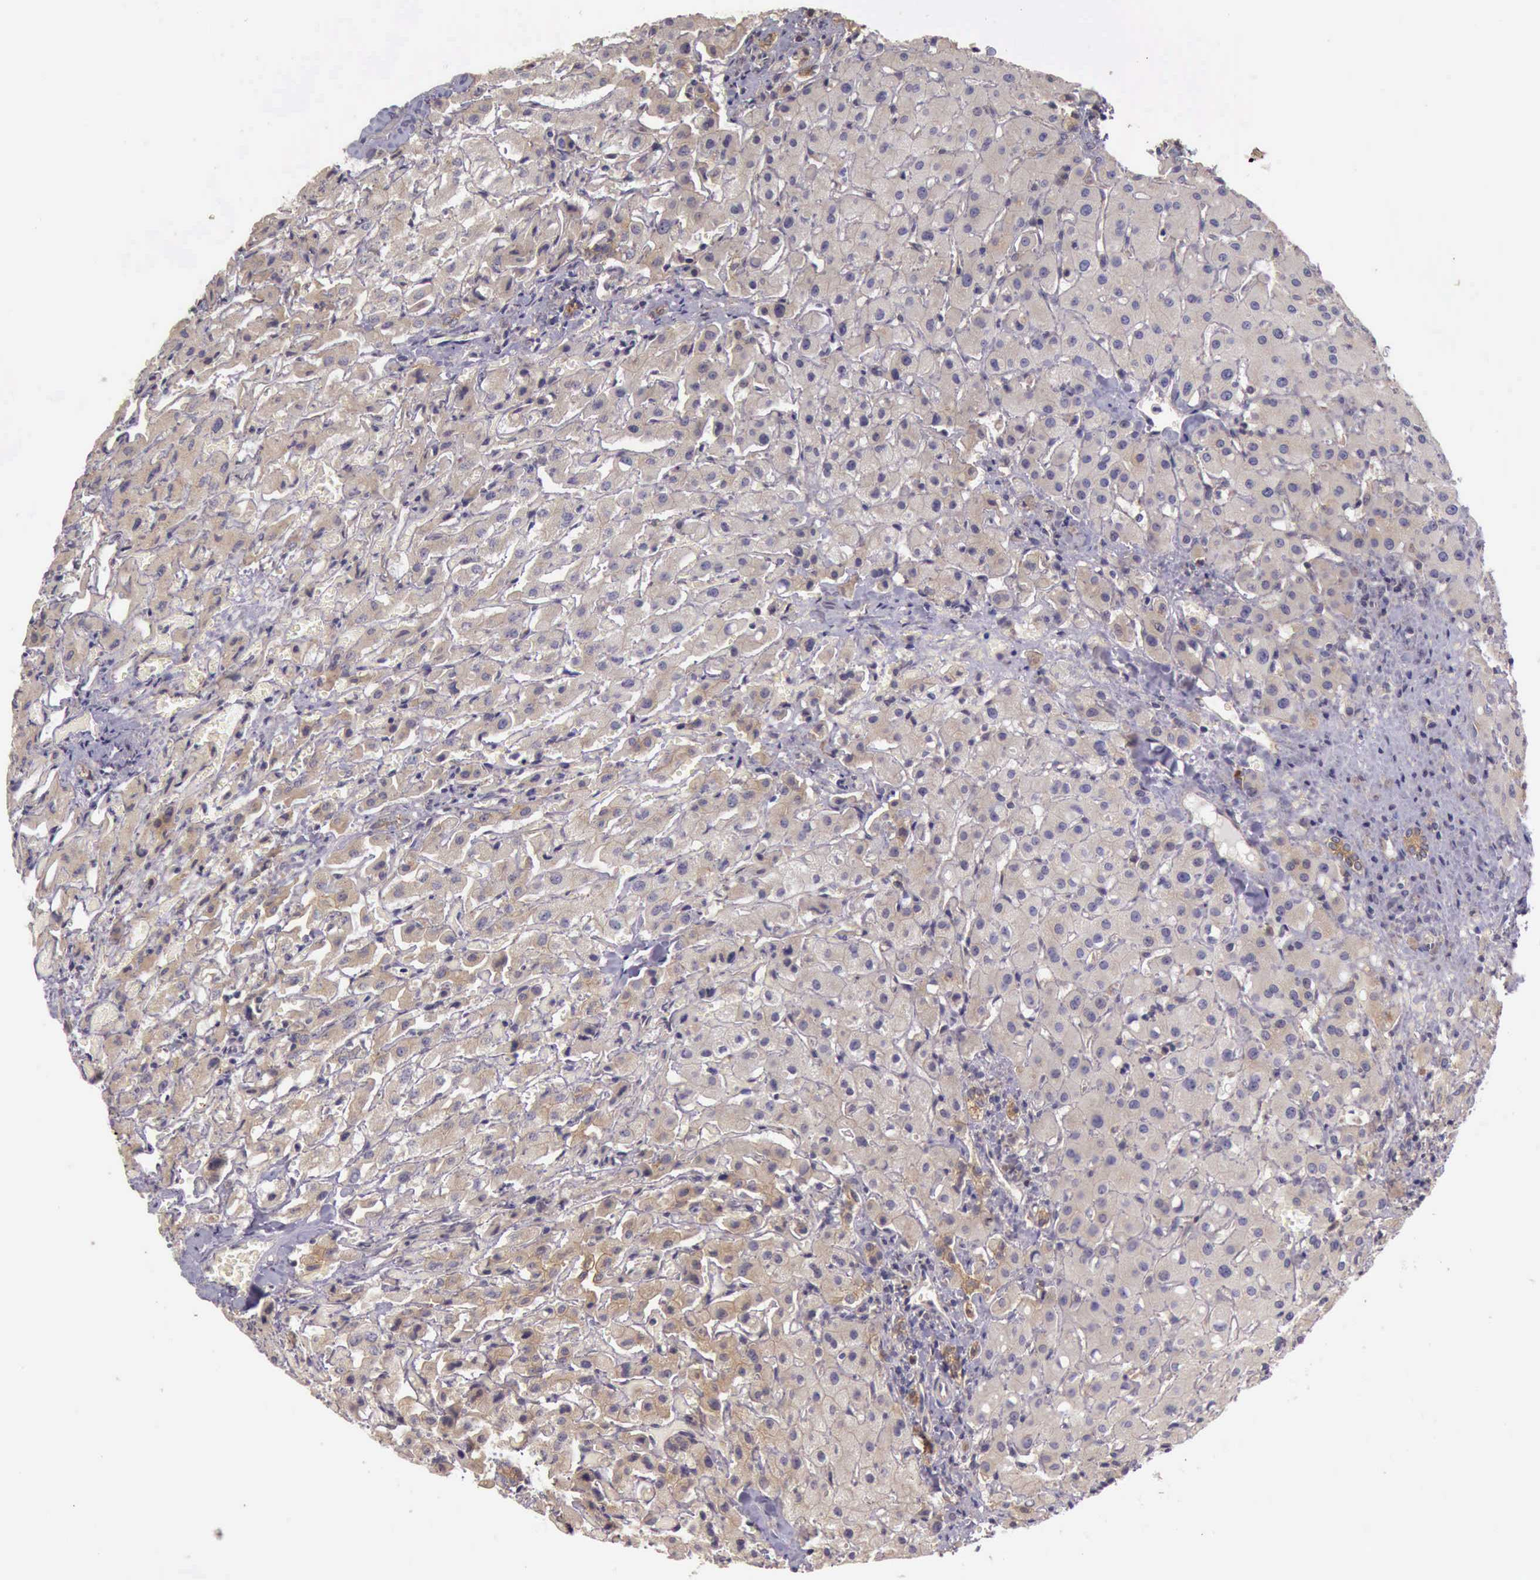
{"staining": {"intensity": "moderate", "quantity": ">75%", "location": "cytoplasmic/membranous"}, "tissue": "liver", "cell_type": "Cholangiocytes", "image_type": "normal", "snomed": [{"axis": "morphology", "description": "Normal tissue, NOS"}, {"axis": "topography", "description": "Liver"}], "caption": "Liver stained with a brown dye displays moderate cytoplasmic/membranous positive positivity in approximately >75% of cholangiocytes.", "gene": "EIF5", "patient": {"sex": "female", "age": 27}}